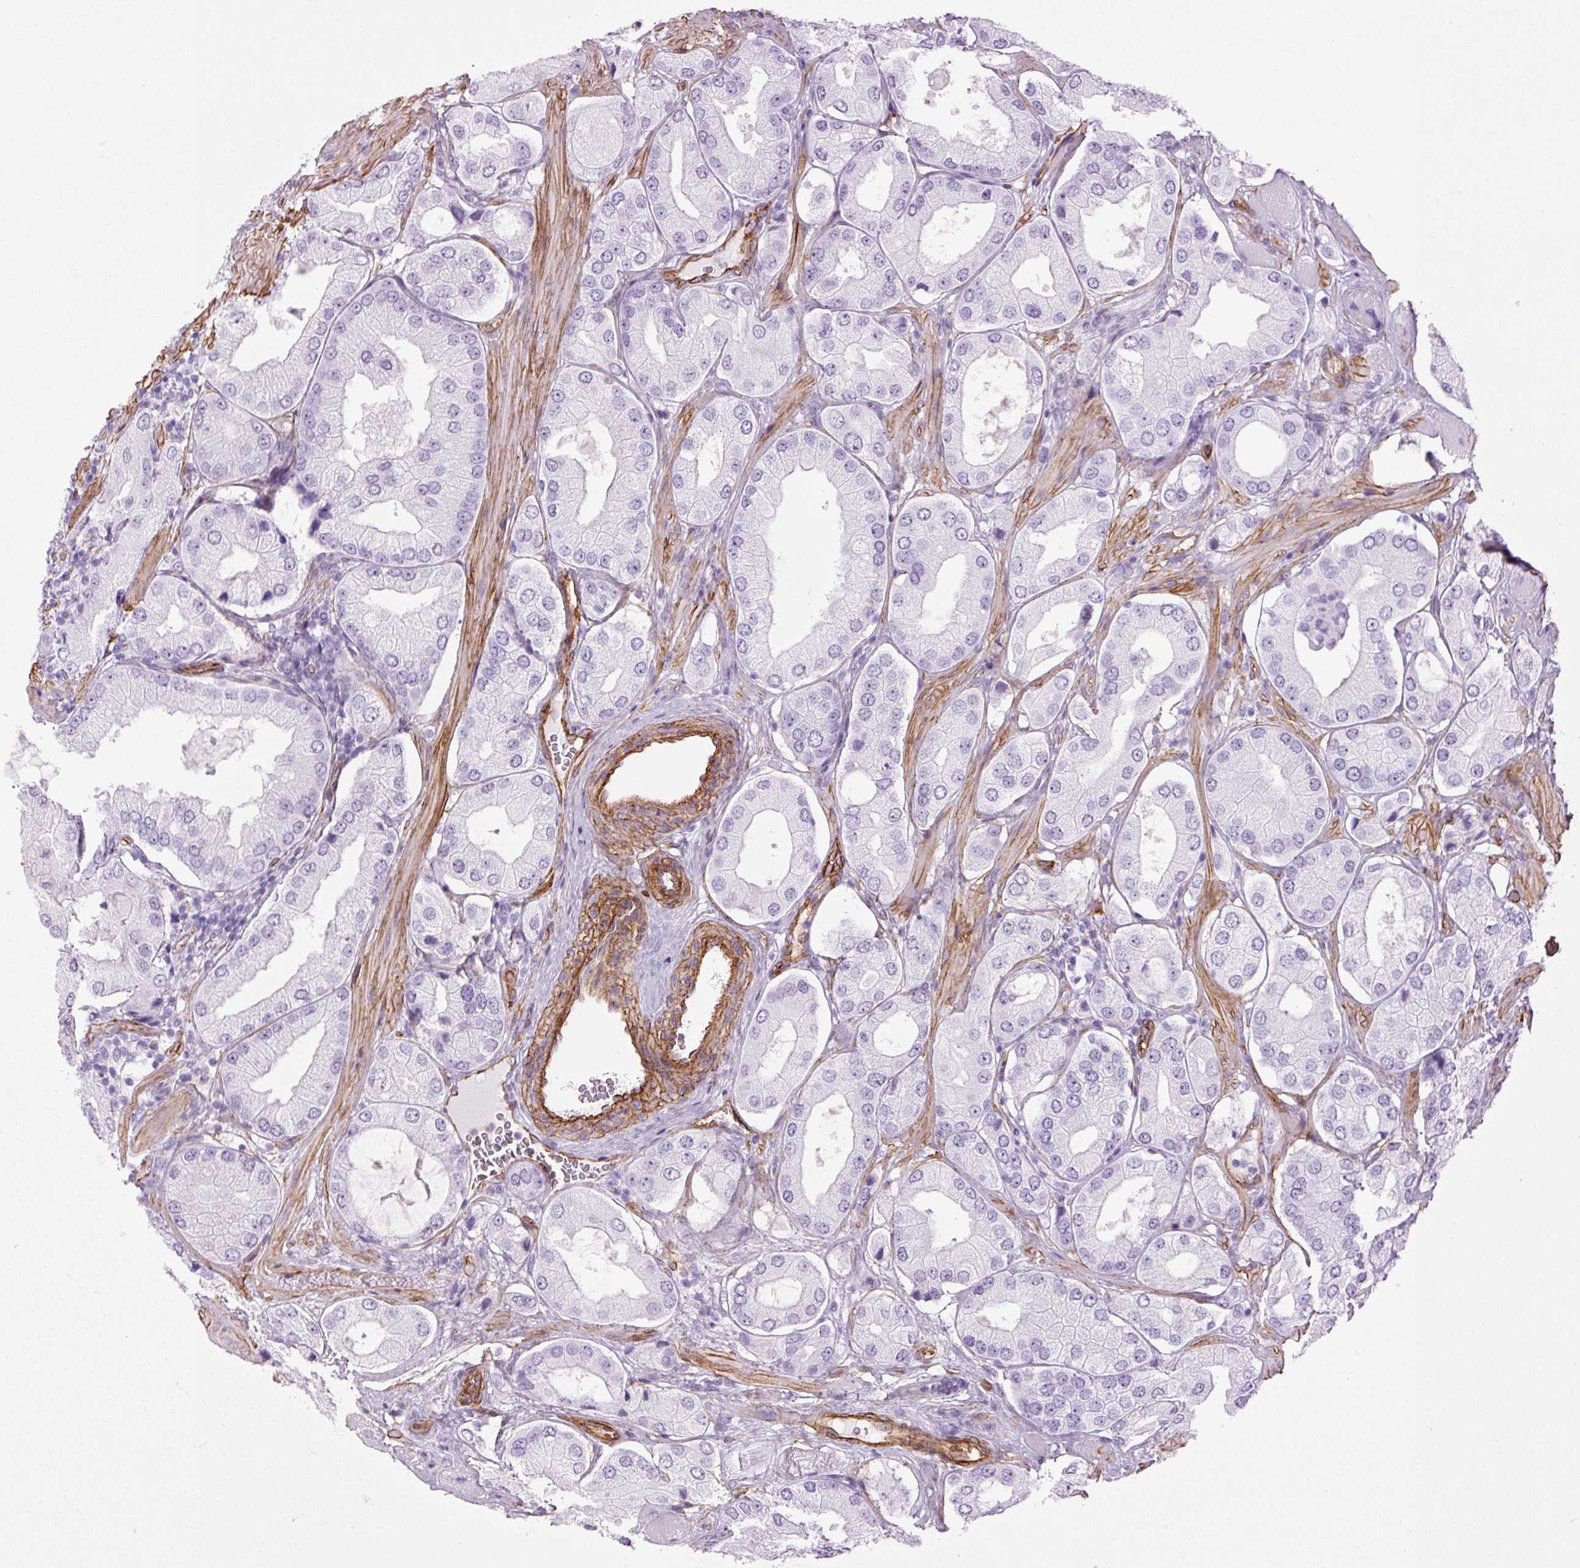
{"staining": {"intensity": "negative", "quantity": "none", "location": "none"}, "tissue": "prostate cancer", "cell_type": "Tumor cells", "image_type": "cancer", "snomed": [{"axis": "morphology", "description": "Adenocarcinoma, Low grade"}, {"axis": "topography", "description": "Prostate"}], "caption": "Tumor cells show no significant protein positivity in prostate cancer. The staining is performed using DAB (3,3'-diaminobenzidine) brown chromogen with nuclei counter-stained in using hematoxylin.", "gene": "CAV1", "patient": {"sex": "male", "age": 42}}